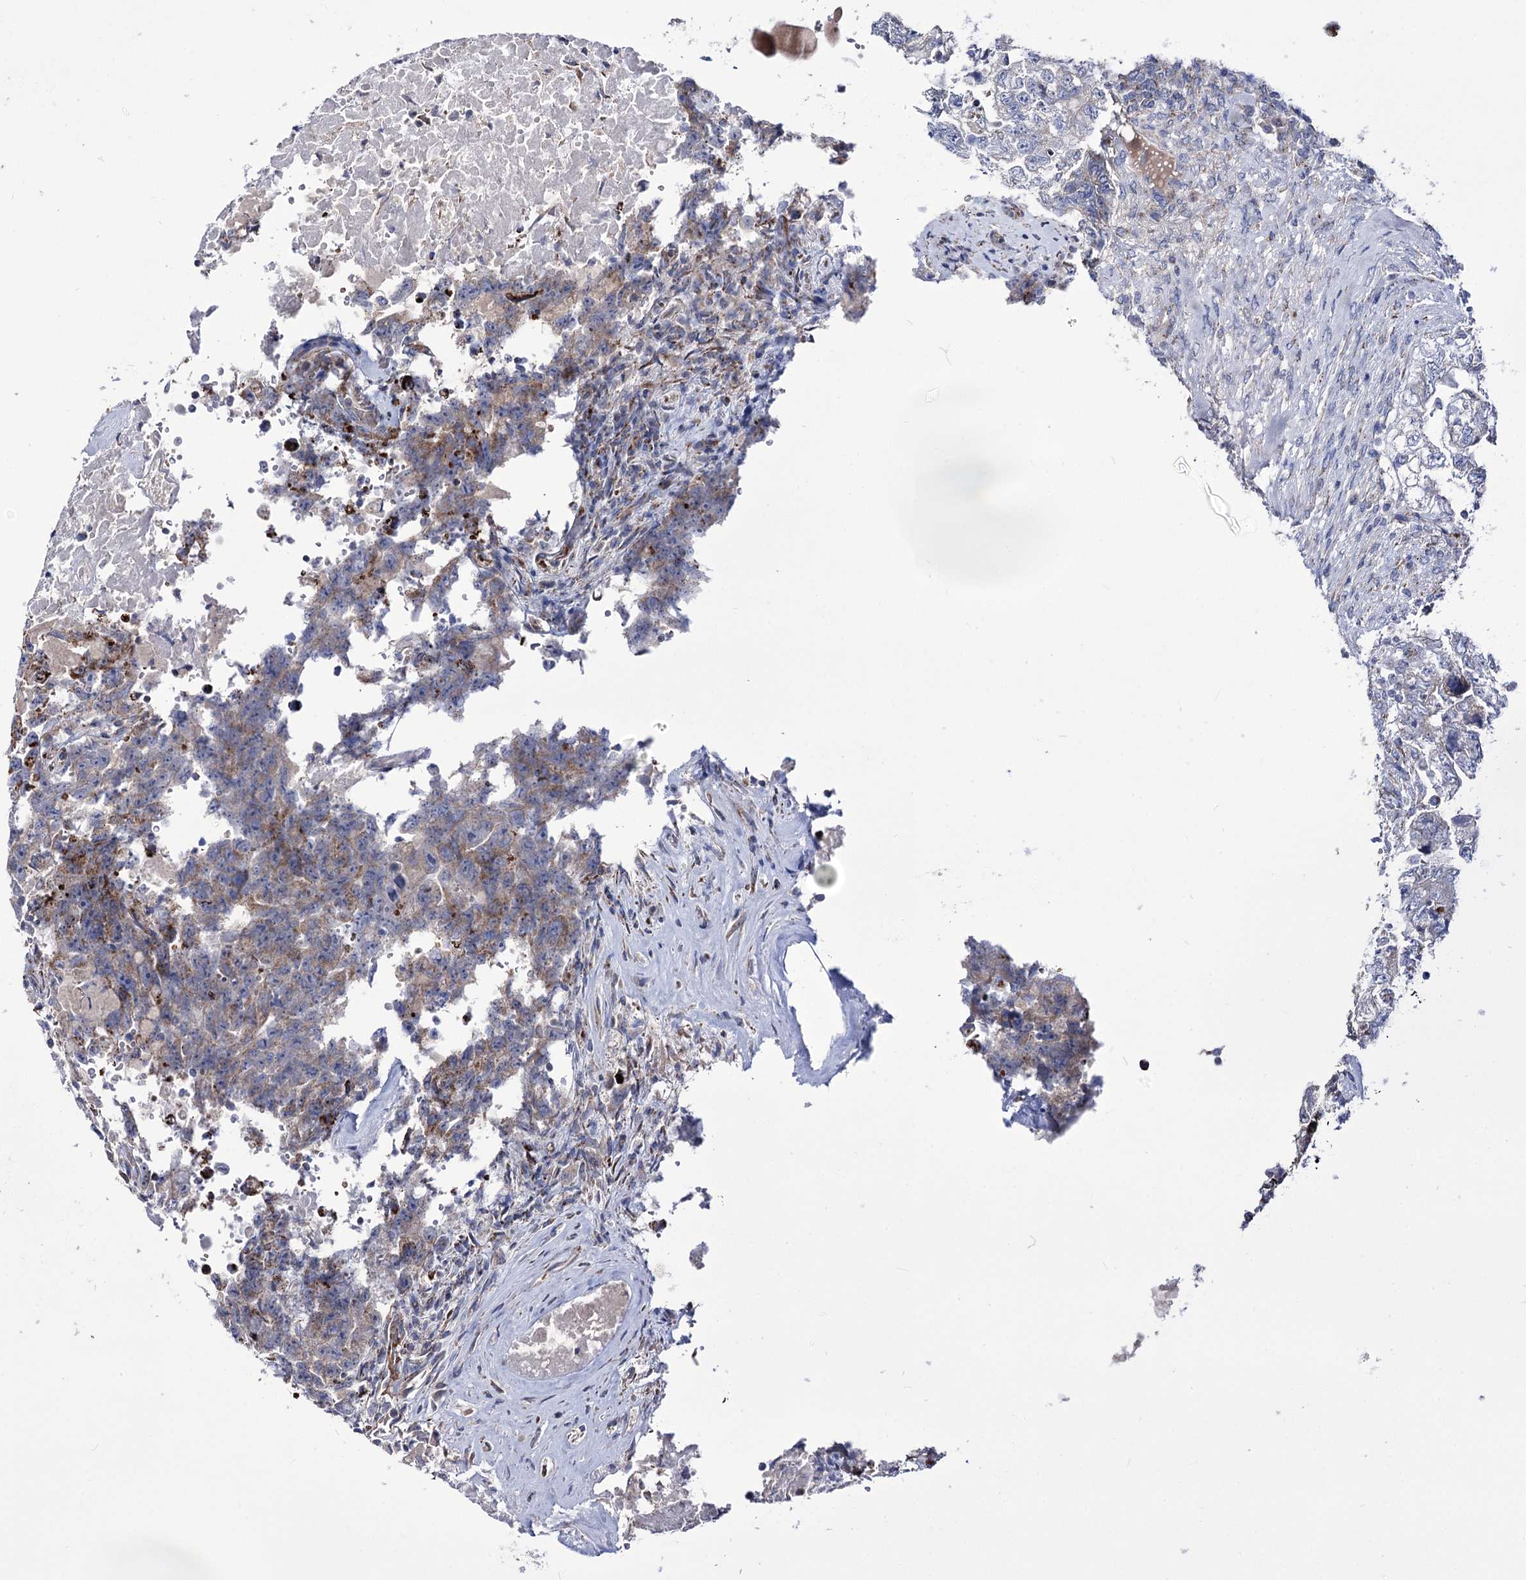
{"staining": {"intensity": "weak", "quantity": "25%-75%", "location": "cytoplasmic/membranous"}, "tissue": "testis cancer", "cell_type": "Tumor cells", "image_type": "cancer", "snomed": [{"axis": "morphology", "description": "Carcinoma, Embryonal, NOS"}, {"axis": "topography", "description": "Testis"}], "caption": "There is low levels of weak cytoplasmic/membranous expression in tumor cells of testis embryonal carcinoma, as demonstrated by immunohistochemical staining (brown color).", "gene": "OSBPL5", "patient": {"sex": "male", "age": 26}}